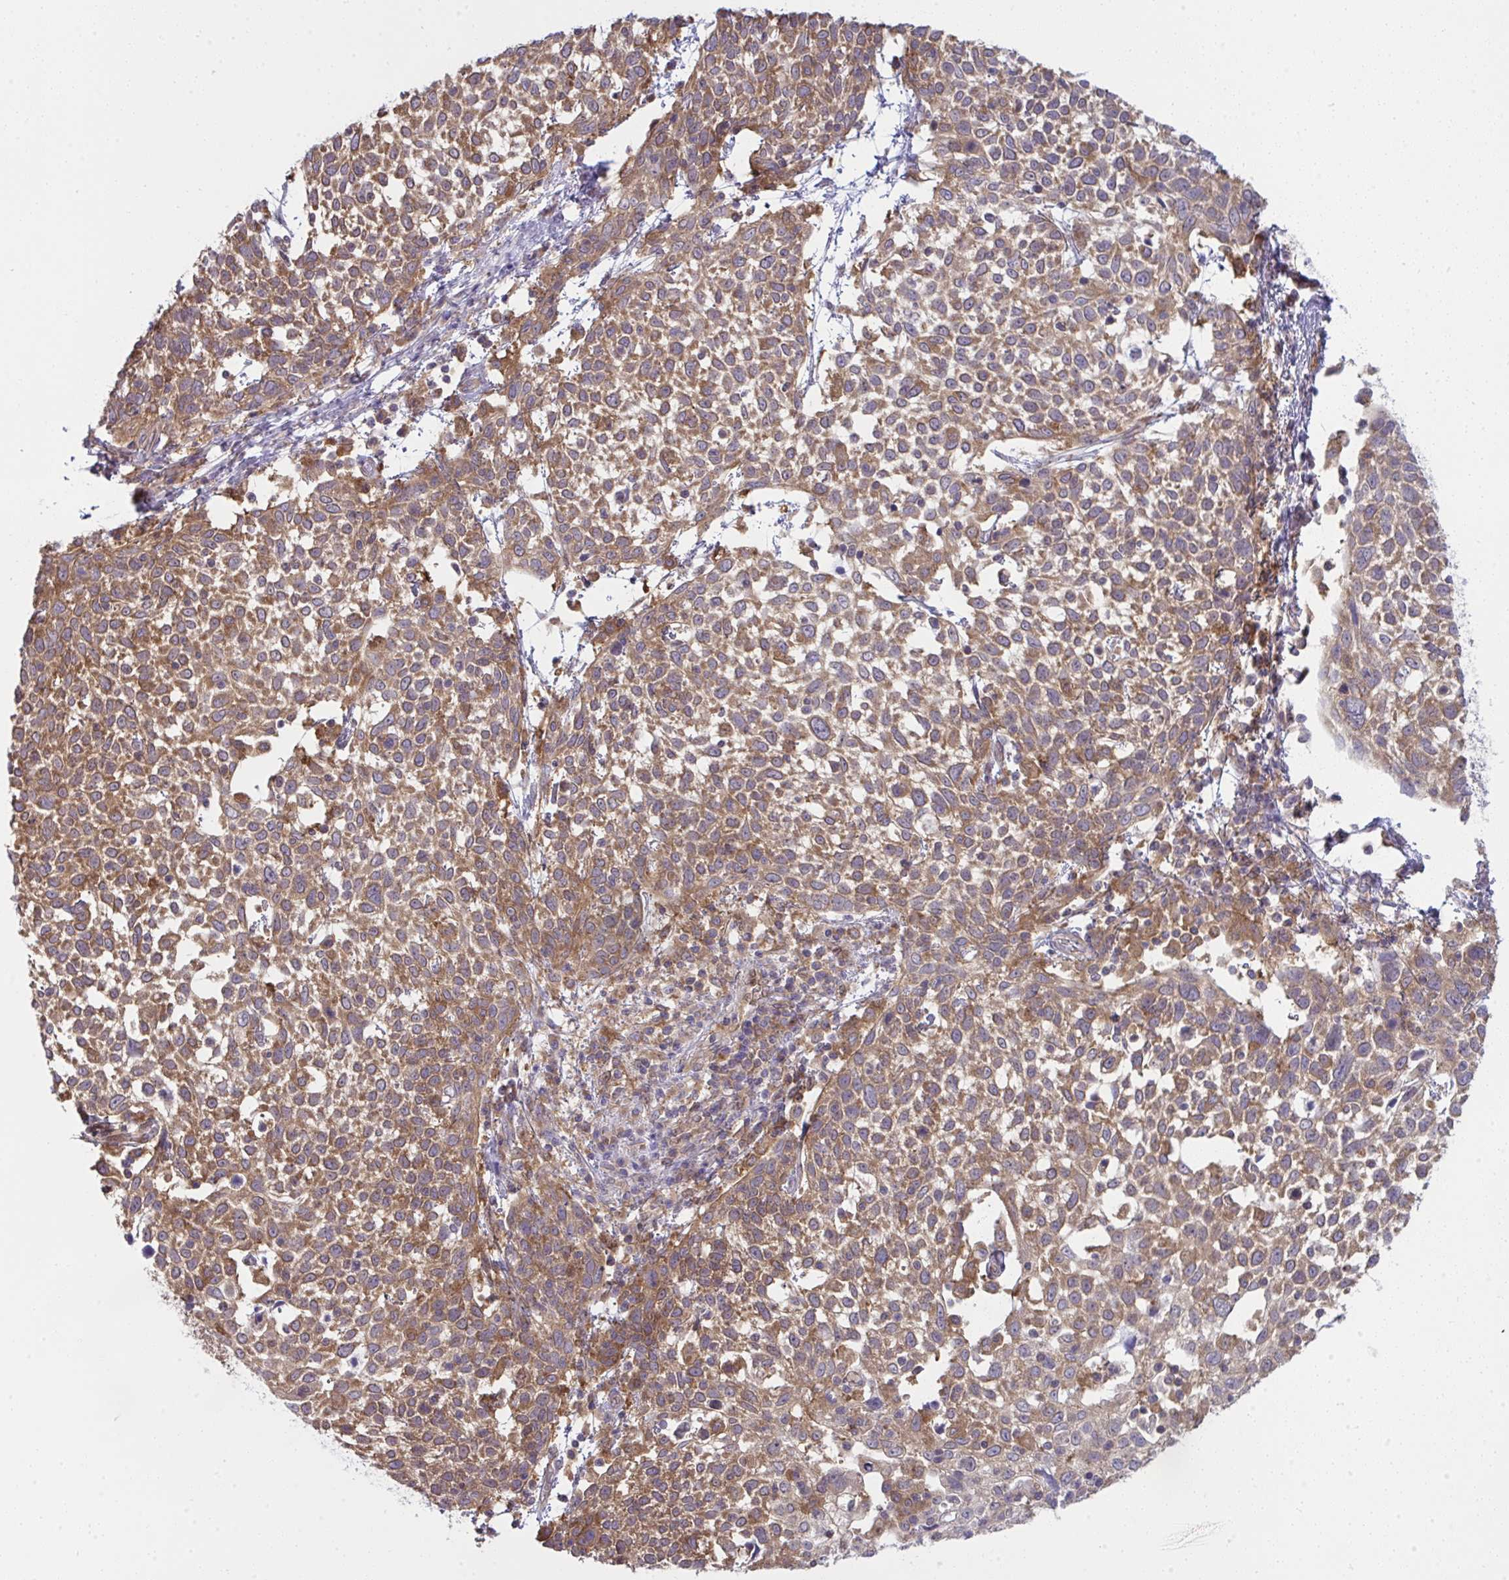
{"staining": {"intensity": "moderate", "quantity": ">75%", "location": "cytoplasmic/membranous"}, "tissue": "cervical cancer", "cell_type": "Tumor cells", "image_type": "cancer", "snomed": [{"axis": "morphology", "description": "Squamous cell carcinoma, NOS"}, {"axis": "topography", "description": "Cervix"}], "caption": "Cervical cancer (squamous cell carcinoma) stained with a brown dye reveals moderate cytoplasmic/membranous positive staining in about >75% of tumor cells.", "gene": "ALDH16A1", "patient": {"sex": "female", "age": 61}}